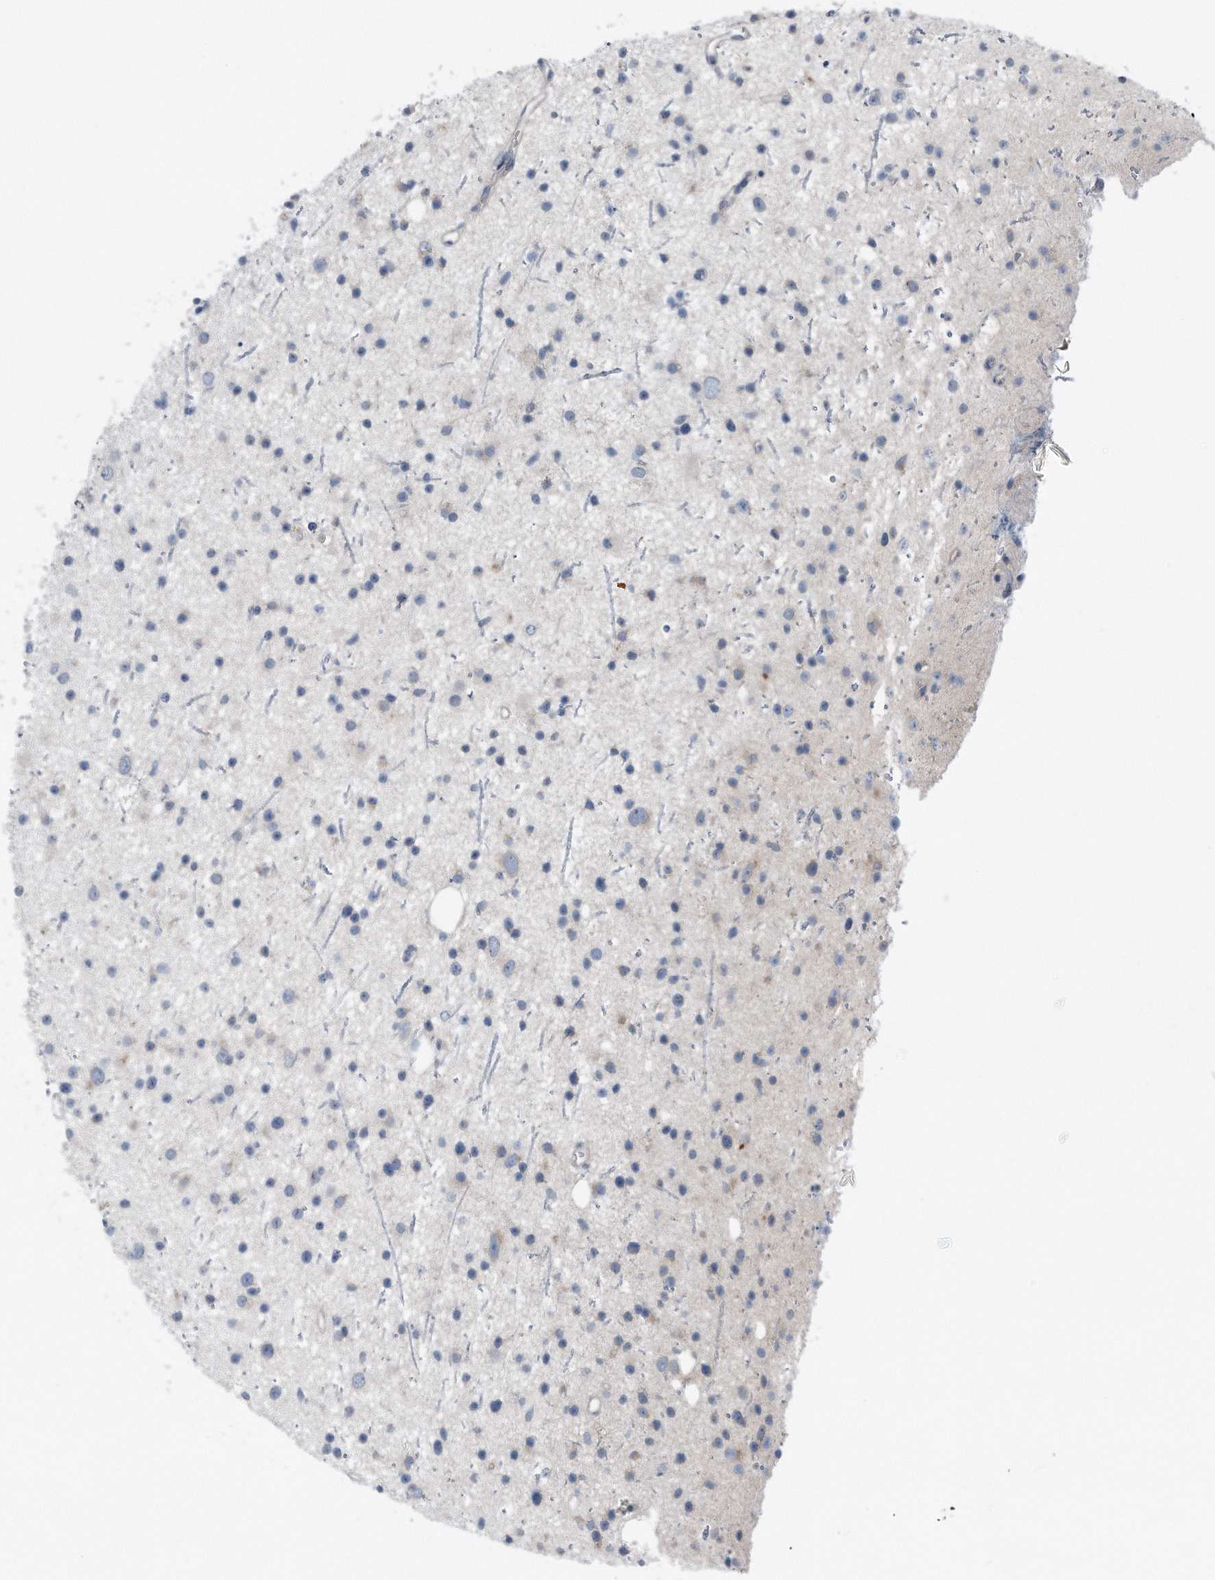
{"staining": {"intensity": "negative", "quantity": "none", "location": "none"}, "tissue": "glioma", "cell_type": "Tumor cells", "image_type": "cancer", "snomed": [{"axis": "morphology", "description": "Glioma, malignant, Low grade"}, {"axis": "topography", "description": "Cerebral cortex"}], "caption": "Human glioma stained for a protein using immunohistochemistry reveals no staining in tumor cells.", "gene": "YRDC", "patient": {"sex": "female", "age": 39}}